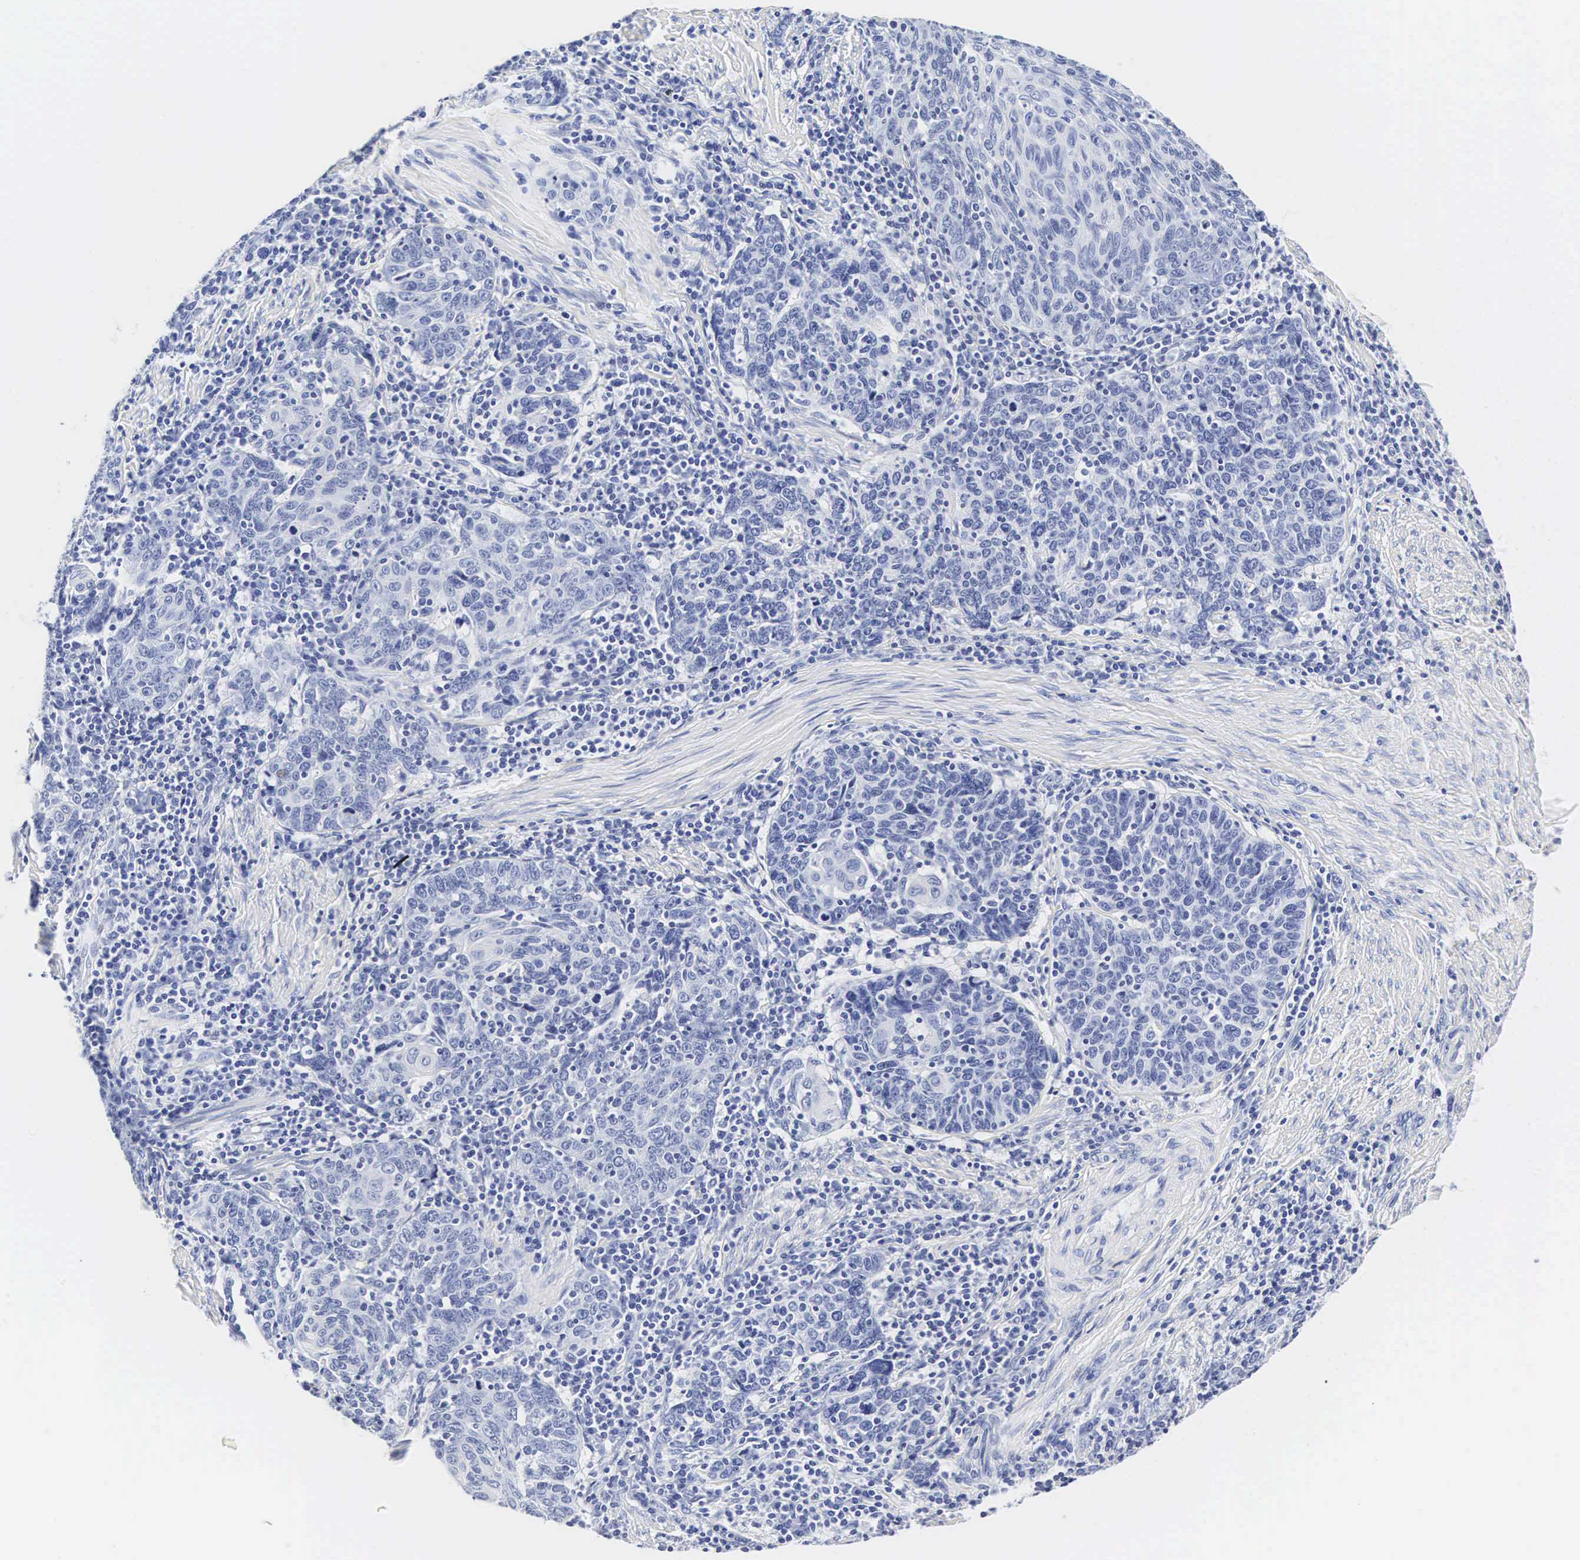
{"staining": {"intensity": "negative", "quantity": "none", "location": "none"}, "tissue": "cervical cancer", "cell_type": "Tumor cells", "image_type": "cancer", "snomed": [{"axis": "morphology", "description": "Squamous cell carcinoma, NOS"}, {"axis": "topography", "description": "Cervix"}], "caption": "DAB immunohistochemical staining of human cervical squamous cell carcinoma reveals no significant expression in tumor cells.", "gene": "INS", "patient": {"sex": "female", "age": 41}}